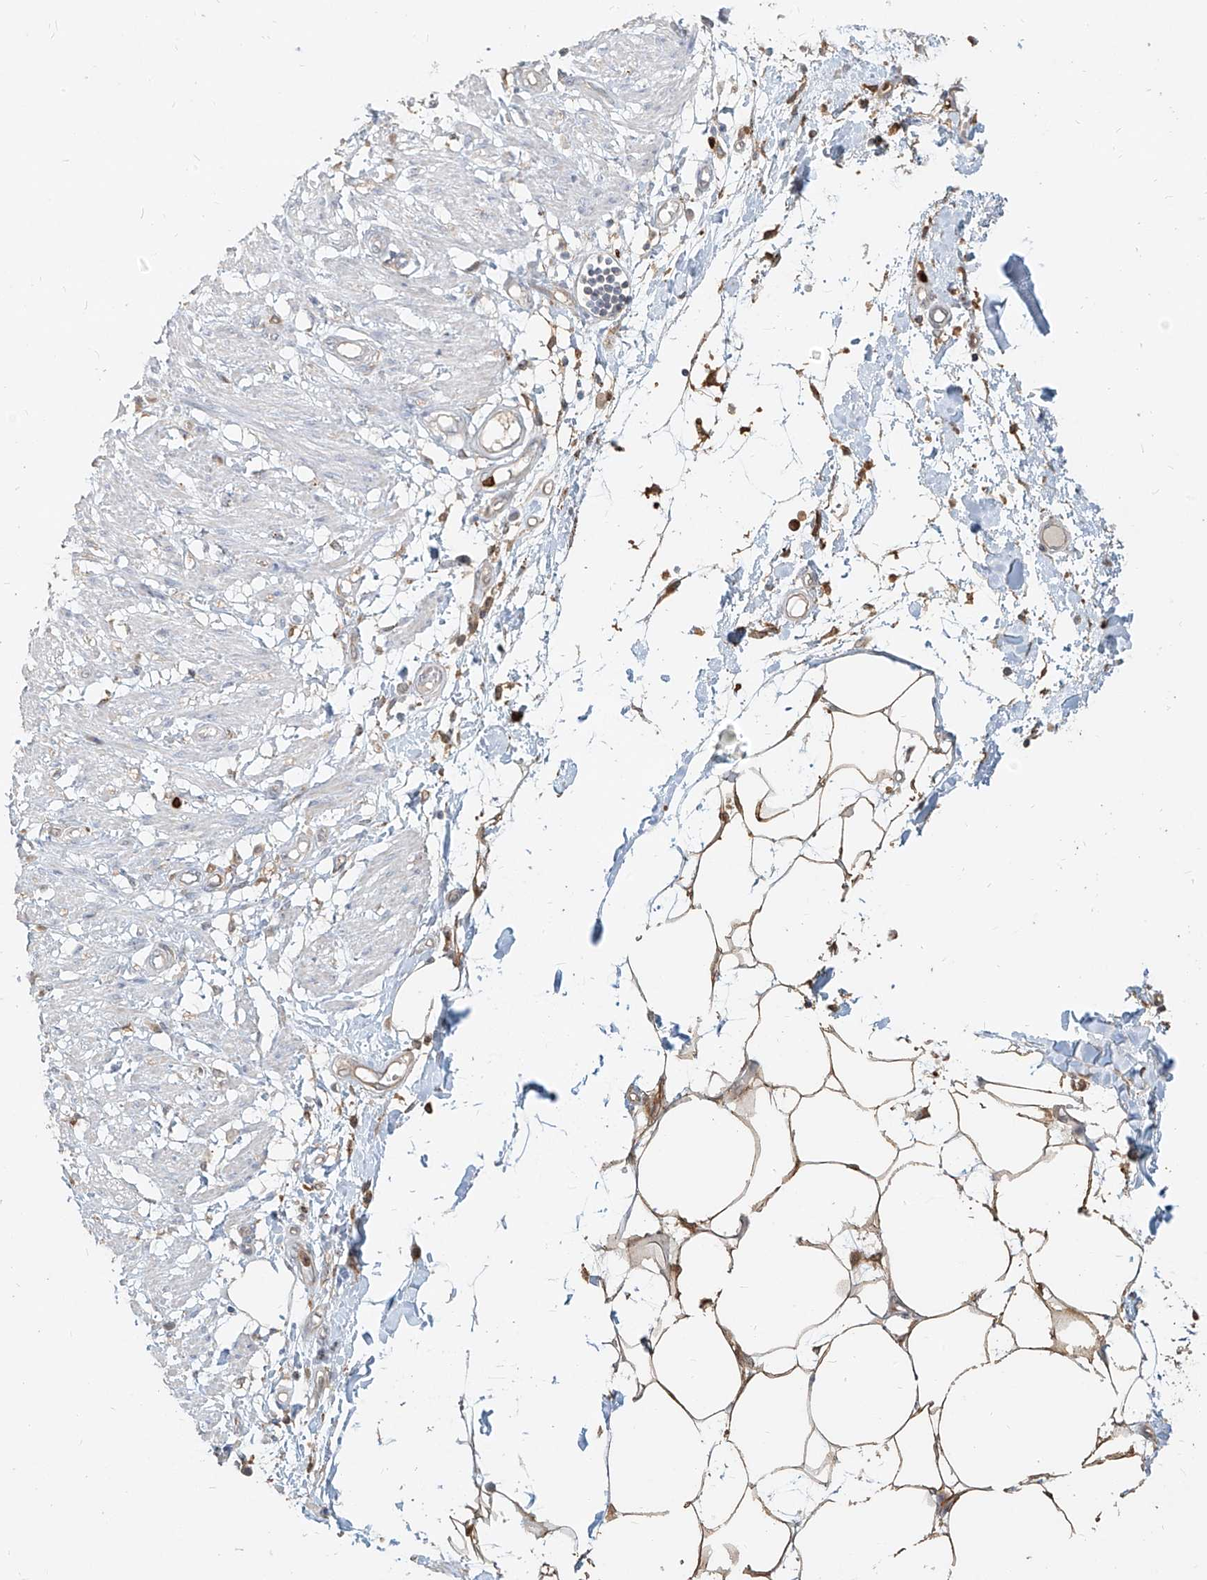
{"staining": {"intensity": "negative", "quantity": "none", "location": "none"}, "tissue": "smooth muscle", "cell_type": "Smooth muscle cells", "image_type": "normal", "snomed": [{"axis": "morphology", "description": "Normal tissue, NOS"}, {"axis": "morphology", "description": "Adenocarcinoma, NOS"}, {"axis": "topography", "description": "Smooth muscle"}, {"axis": "topography", "description": "Colon"}], "caption": "Smooth muscle cells show no significant positivity in normal smooth muscle. (DAB (3,3'-diaminobenzidine) immunohistochemistry (IHC) with hematoxylin counter stain).", "gene": "PGD", "patient": {"sex": "male", "age": 14}}